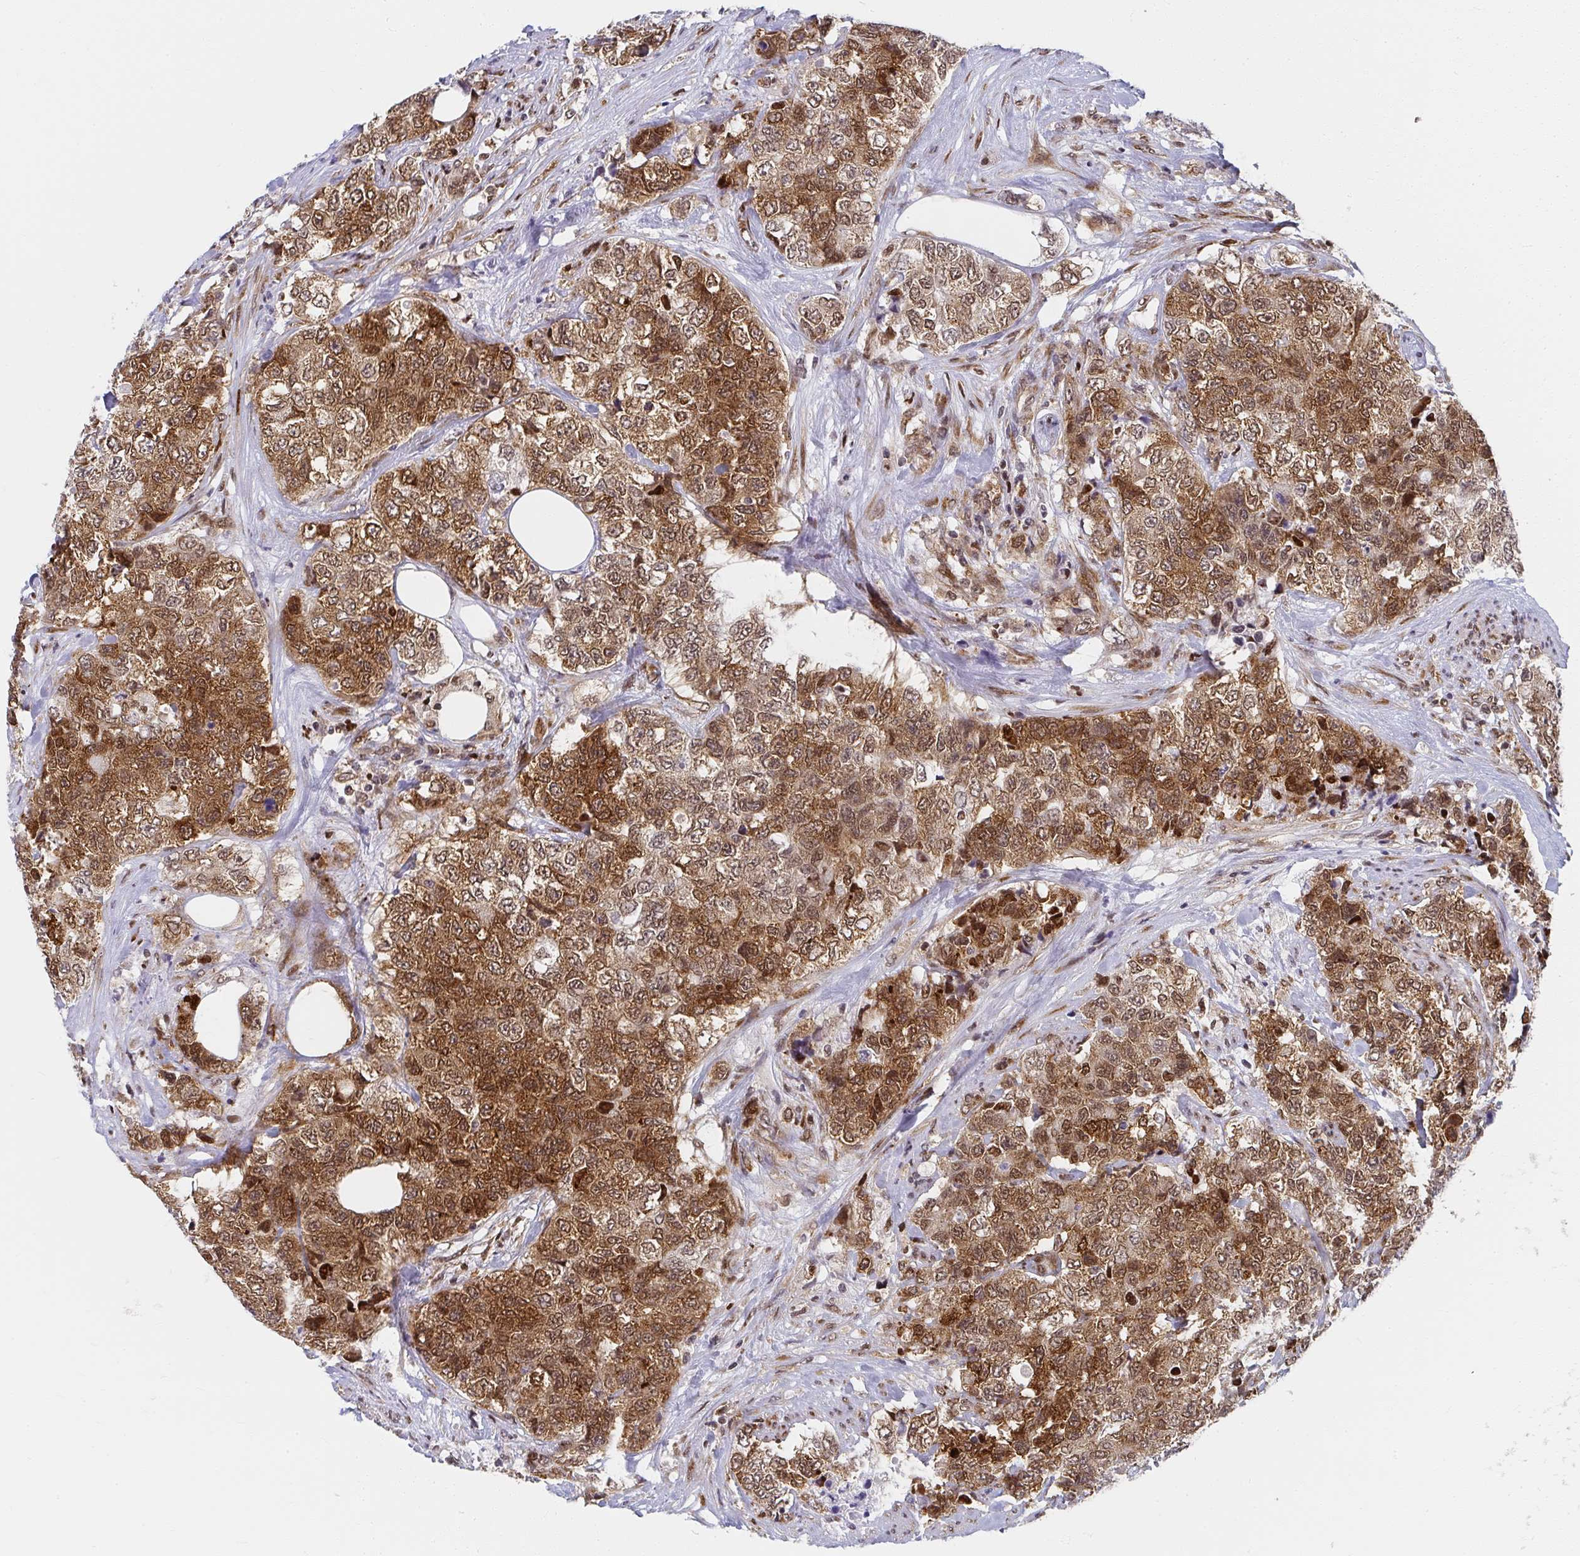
{"staining": {"intensity": "strong", "quantity": ">75%", "location": "cytoplasmic/membranous,nuclear"}, "tissue": "urothelial cancer", "cell_type": "Tumor cells", "image_type": "cancer", "snomed": [{"axis": "morphology", "description": "Urothelial carcinoma, High grade"}, {"axis": "topography", "description": "Urinary bladder"}], "caption": "Immunohistochemical staining of human urothelial carcinoma (high-grade) exhibits strong cytoplasmic/membranous and nuclear protein expression in about >75% of tumor cells.", "gene": "SYNCRIP", "patient": {"sex": "female", "age": 78}}